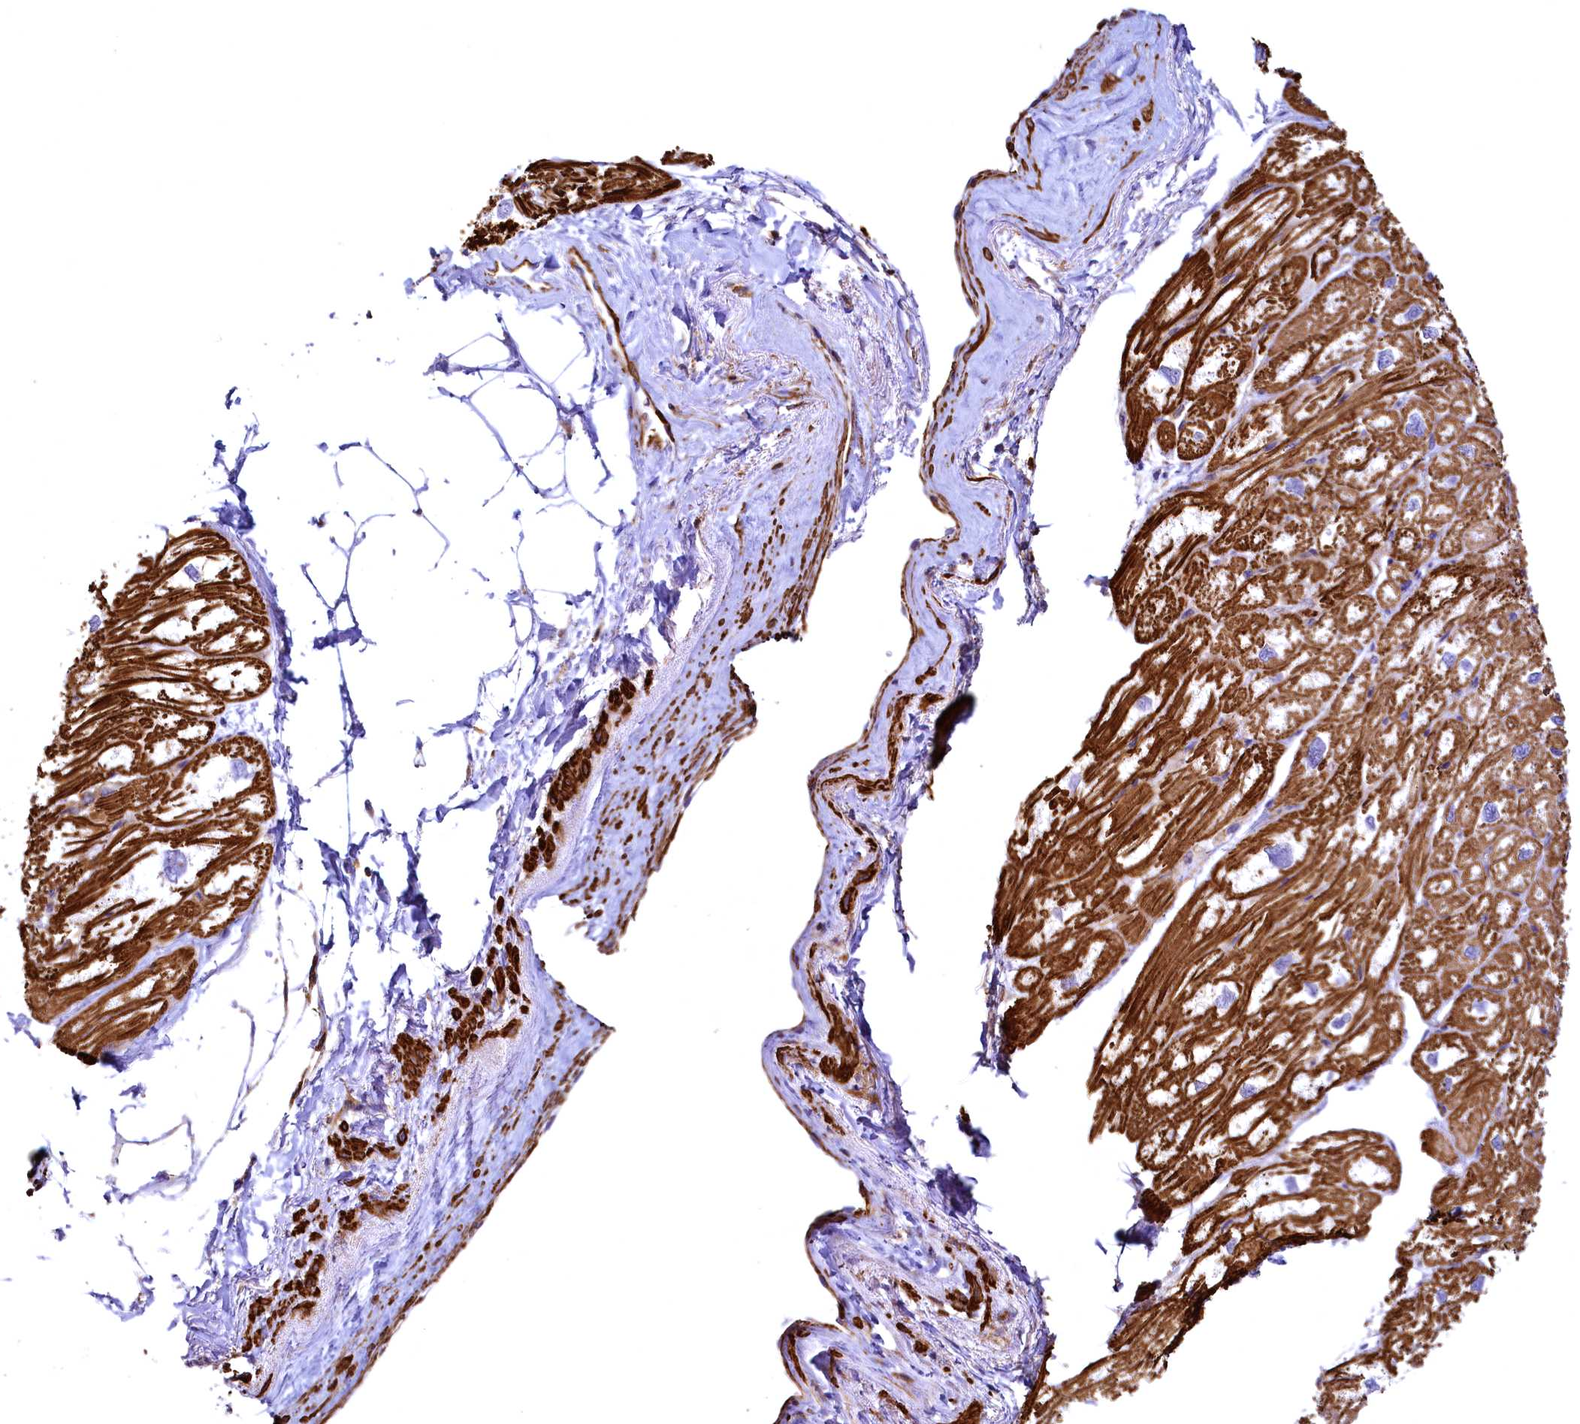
{"staining": {"intensity": "strong", "quantity": ">75%", "location": "cytoplasmic/membranous"}, "tissue": "heart muscle", "cell_type": "Cardiomyocytes", "image_type": "normal", "snomed": [{"axis": "morphology", "description": "Normal tissue, NOS"}, {"axis": "topography", "description": "Heart"}], "caption": "IHC (DAB) staining of normal heart muscle displays strong cytoplasmic/membranous protein expression in approximately >75% of cardiomyocytes.", "gene": "THBS1", "patient": {"sex": "male", "age": 50}}